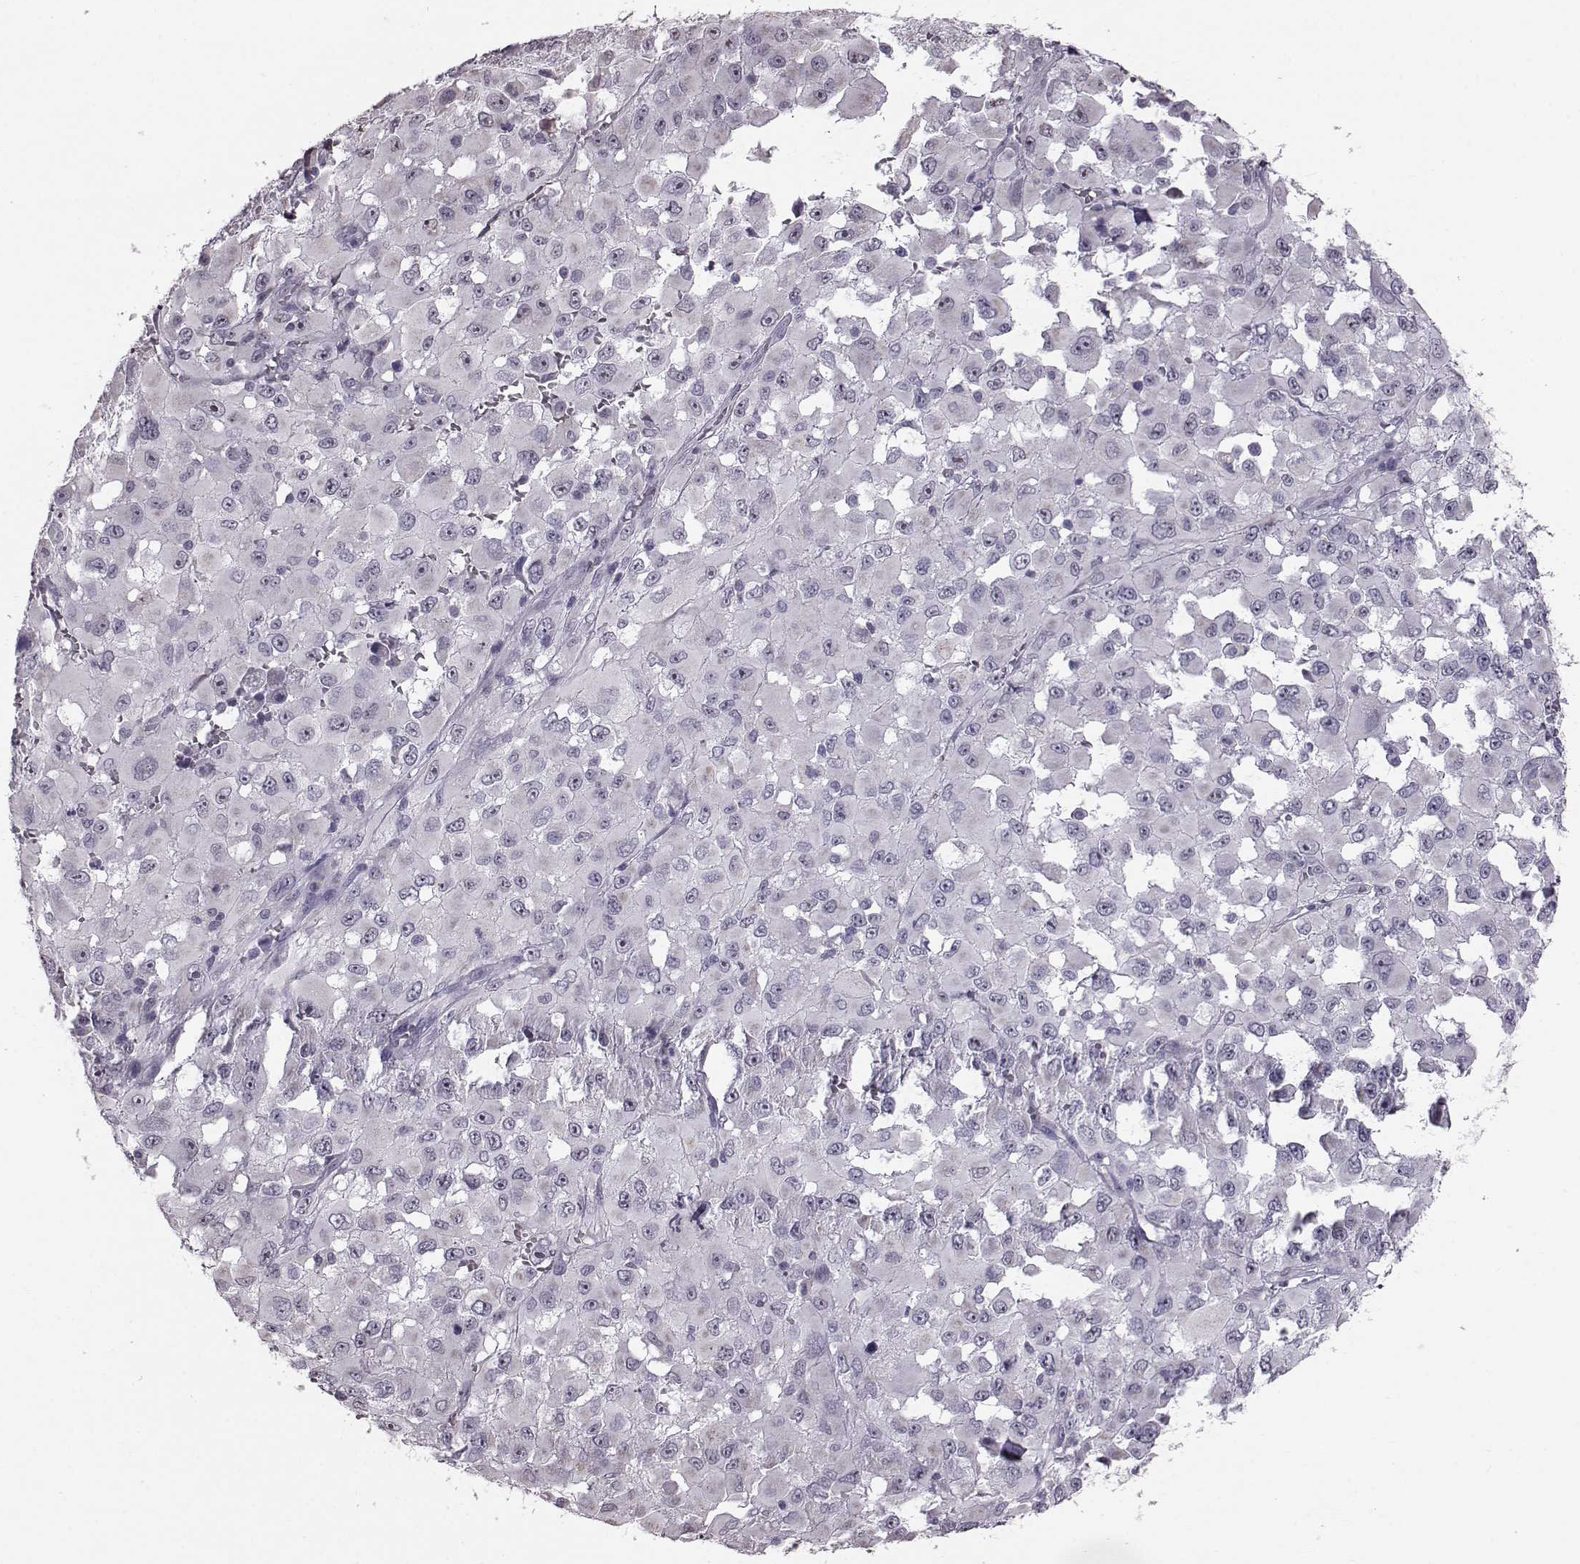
{"staining": {"intensity": "negative", "quantity": "none", "location": "none"}, "tissue": "melanoma", "cell_type": "Tumor cells", "image_type": "cancer", "snomed": [{"axis": "morphology", "description": "Malignant melanoma, Metastatic site"}, {"axis": "topography", "description": "Lymph node"}], "caption": "Immunohistochemistry (IHC) of malignant melanoma (metastatic site) shows no expression in tumor cells.", "gene": "ALDH3A1", "patient": {"sex": "male", "age": 50}}